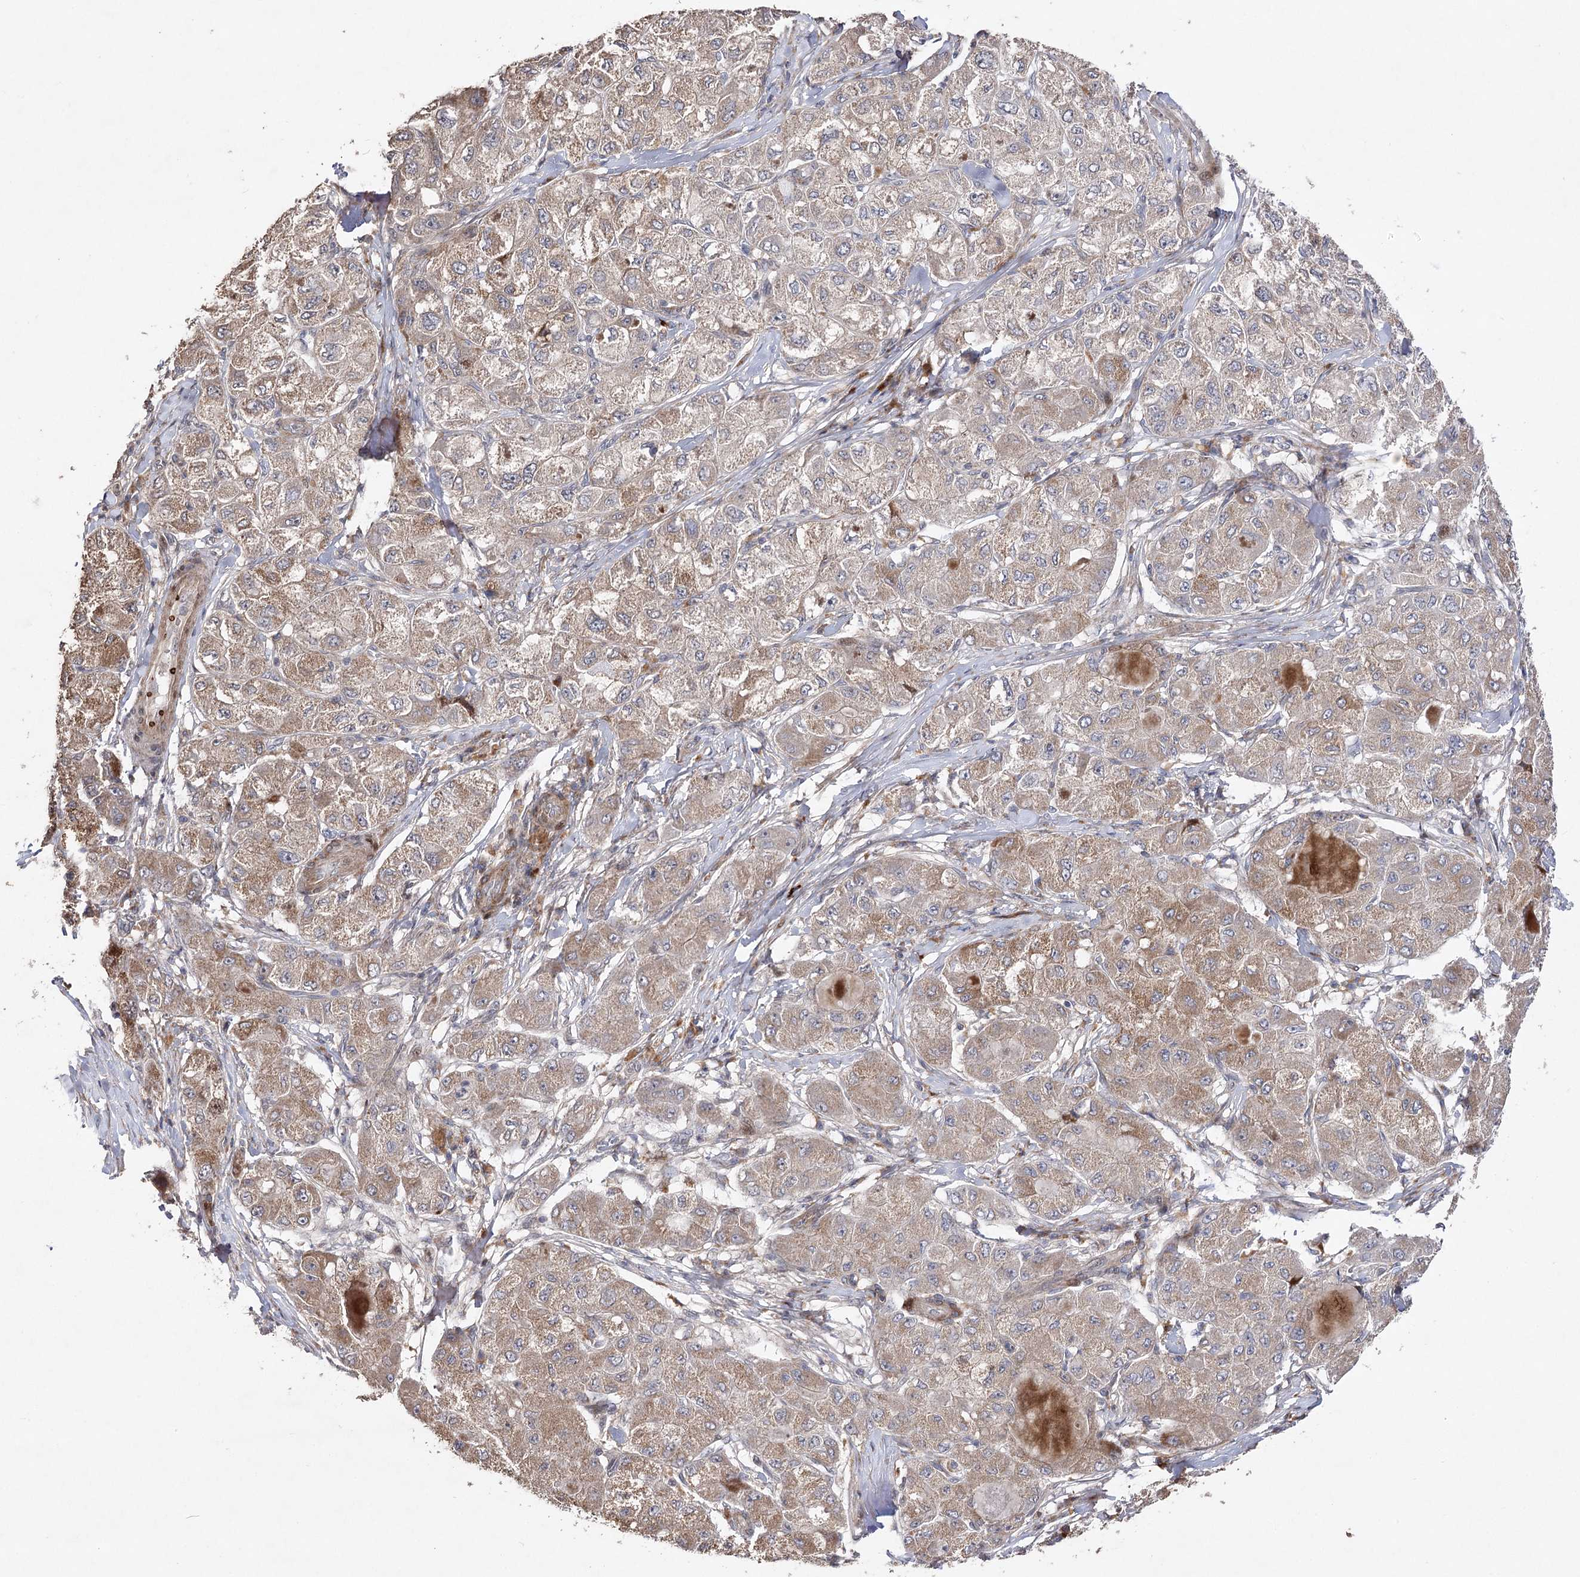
{"staining": {"intensity": "moderate", "quantity": ">75%", "location": "cytoplasmic/membranous"}, "tissue": "liver cancer", "cell_type": "Tumor cells", "image_type": "cancer", "snomed": [{"axis": "morphology", "description": "Carcinoma, Hepatocellular, NOS"}, {"axis": "topography", "description": "Liver"}], "caption": "Tumor cells exhibit medium levels of moderate cytoplasmic/membranous expression in about >75% of cells in hepatocellular carcinoma (liver). The staining was performed using DAB (3,3'-diaminobenzidine) to visualize the protein expression in brown, while the nuclei were stained in blue with hematoxylin (Magnification: 20x).", "gene": "OBSL1", "patient": {"sex": "male", "age": 80}}